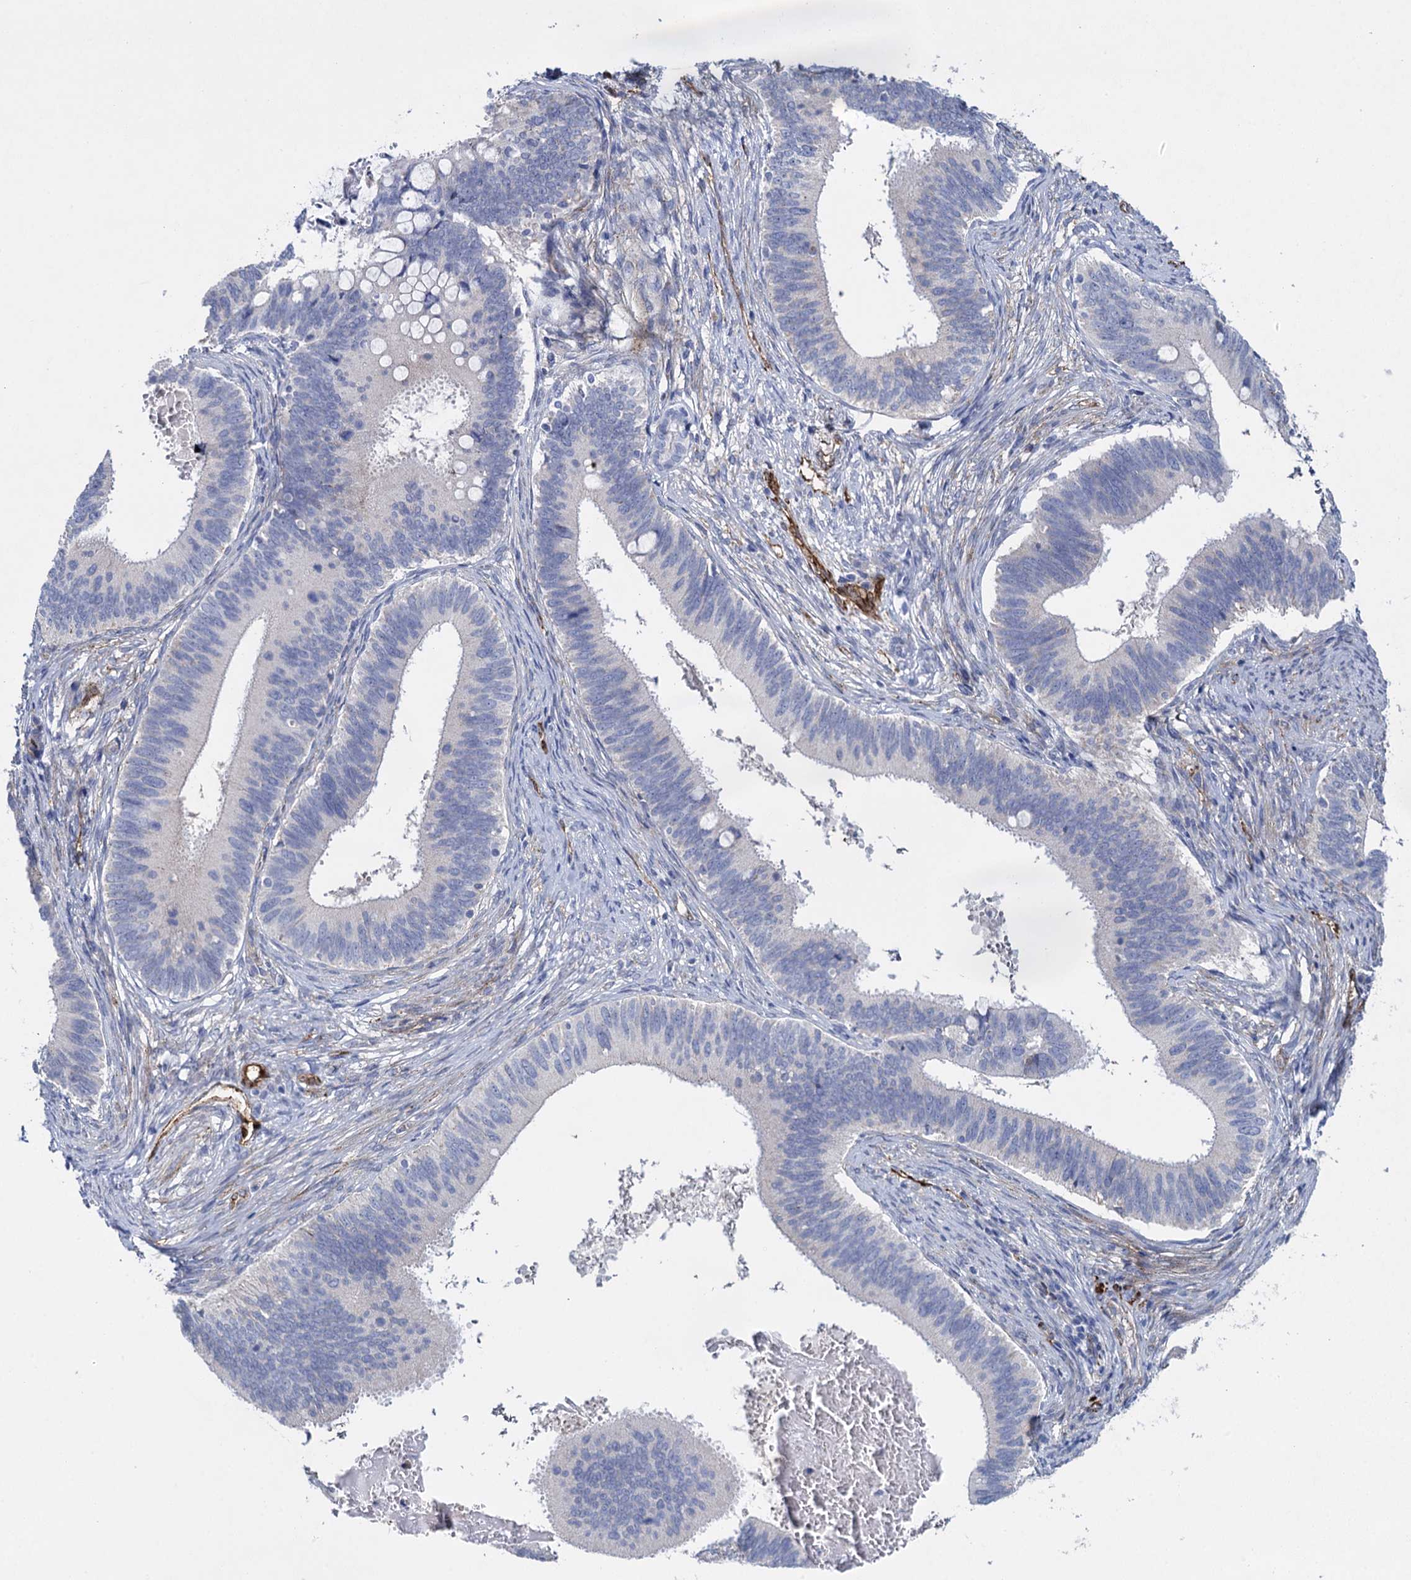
{"staining": {"intensity": "negative", "quantity": "none", "location": "none"}, "tissue": "cervical cancer", "cell_type": "Tumor cells", "image_type": "cancer", "snomed": [{"axis": "morphology", "description": "Adenocarcinoma, NOS"}, {"axis": "topography", "description": "Cervix"}], "caption": "This is an IHC histopathology image of human cervical cancer (adenocarcinoma). There is no positivity in tumor cells.", "gene": "SNCG", "patient": {"sex": "female", "age": 42}}